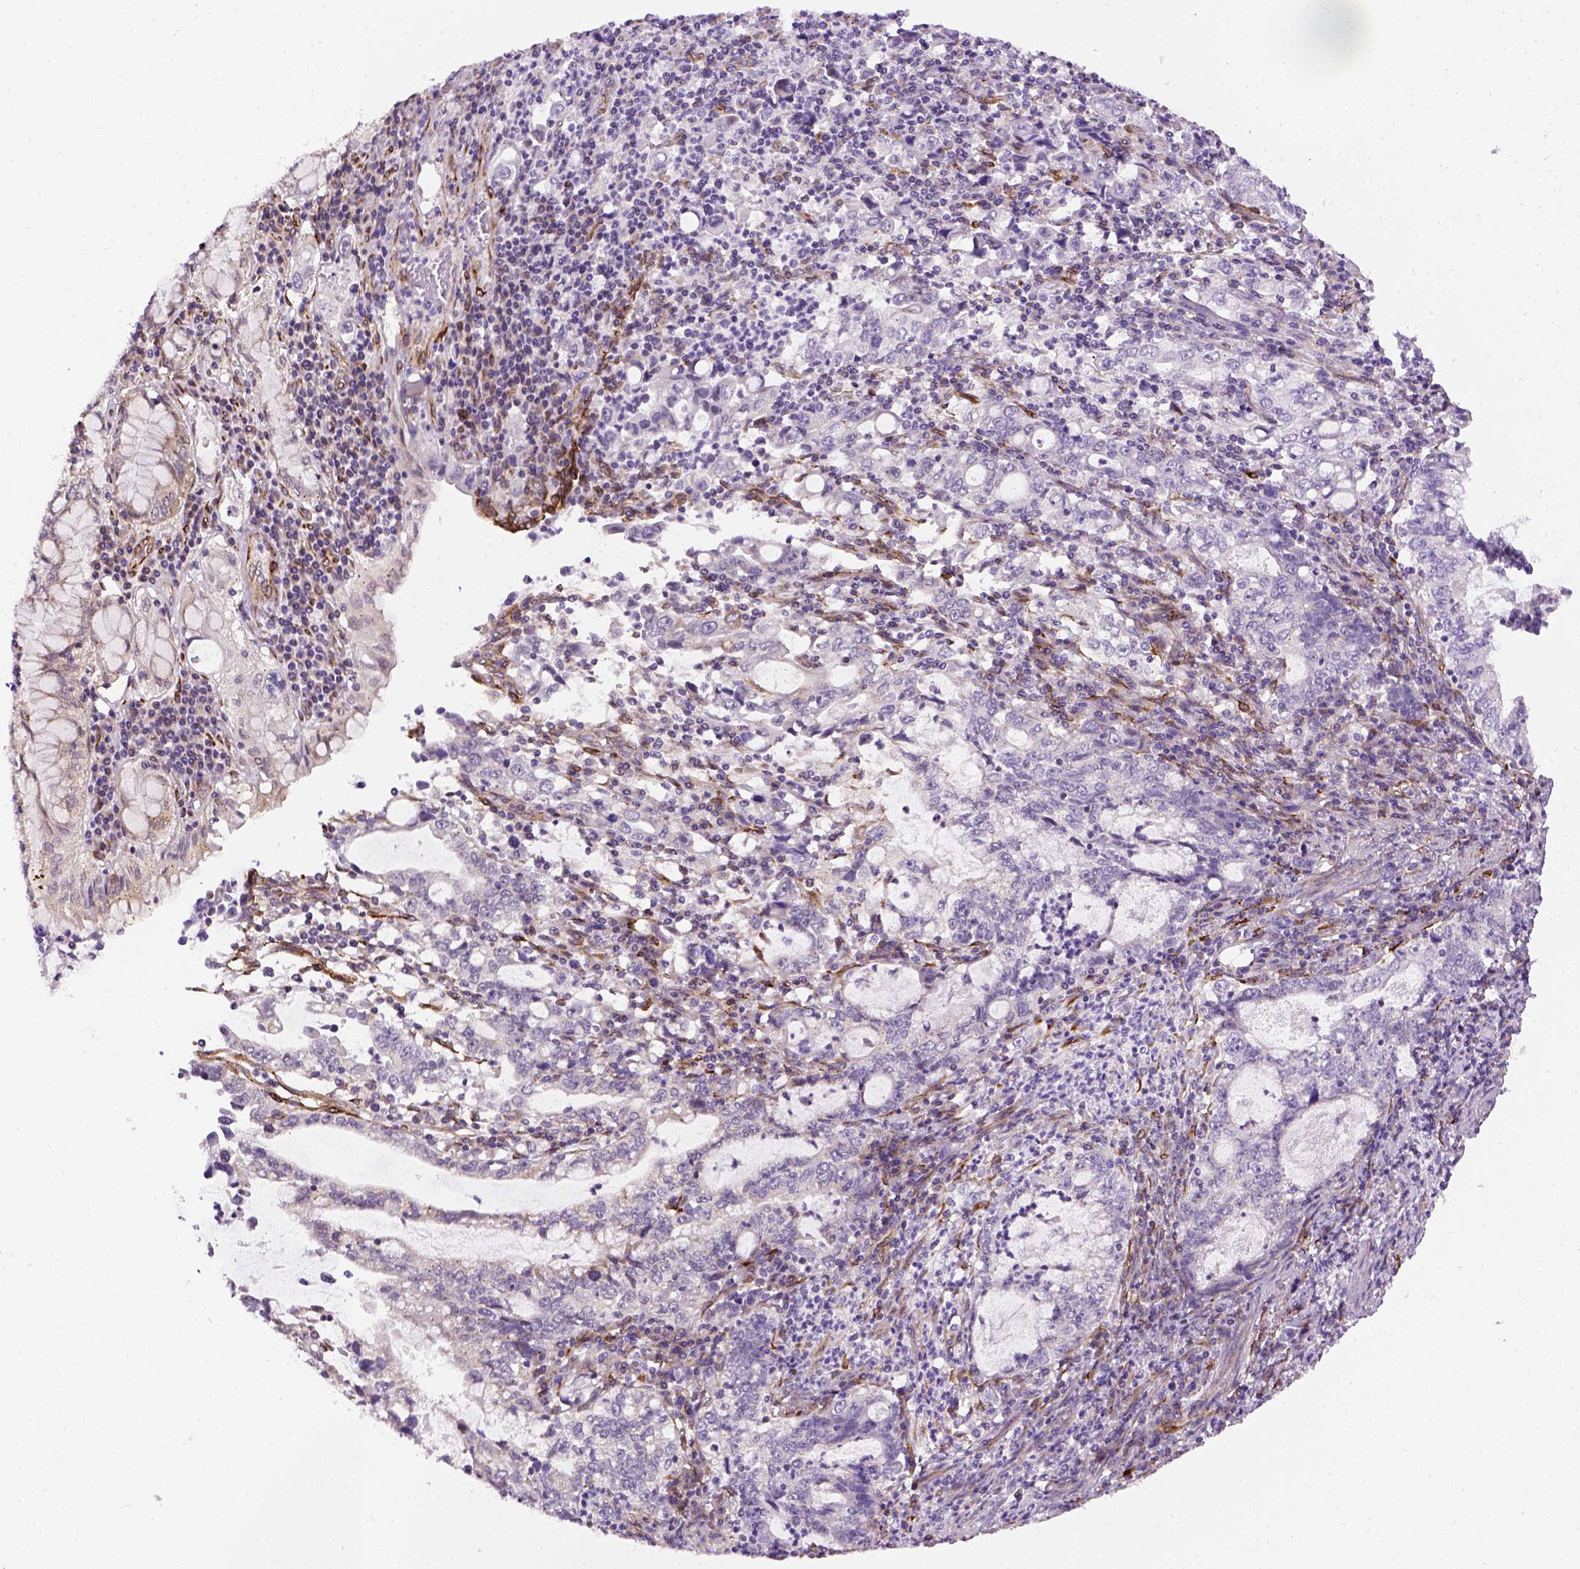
{"staining": {"intensity": "negative", "quantity": "none", "location": "none"}, "tissue": "stomach cancer", "cell_type": "Tumor cells", "image_type": "cancer", "snomed": [{"axis": "morphology", "description": "Adenocarcinoma, NOS"}, {"axis": "topography", "description": "Stomach, lower"}], "caption": "DAB immunohistochemical staining of human stomach cancer demonstrates no significant positivity in tumor cells.", "gene": "KAZN", "patient": {"sex": "female", "age": 72}}